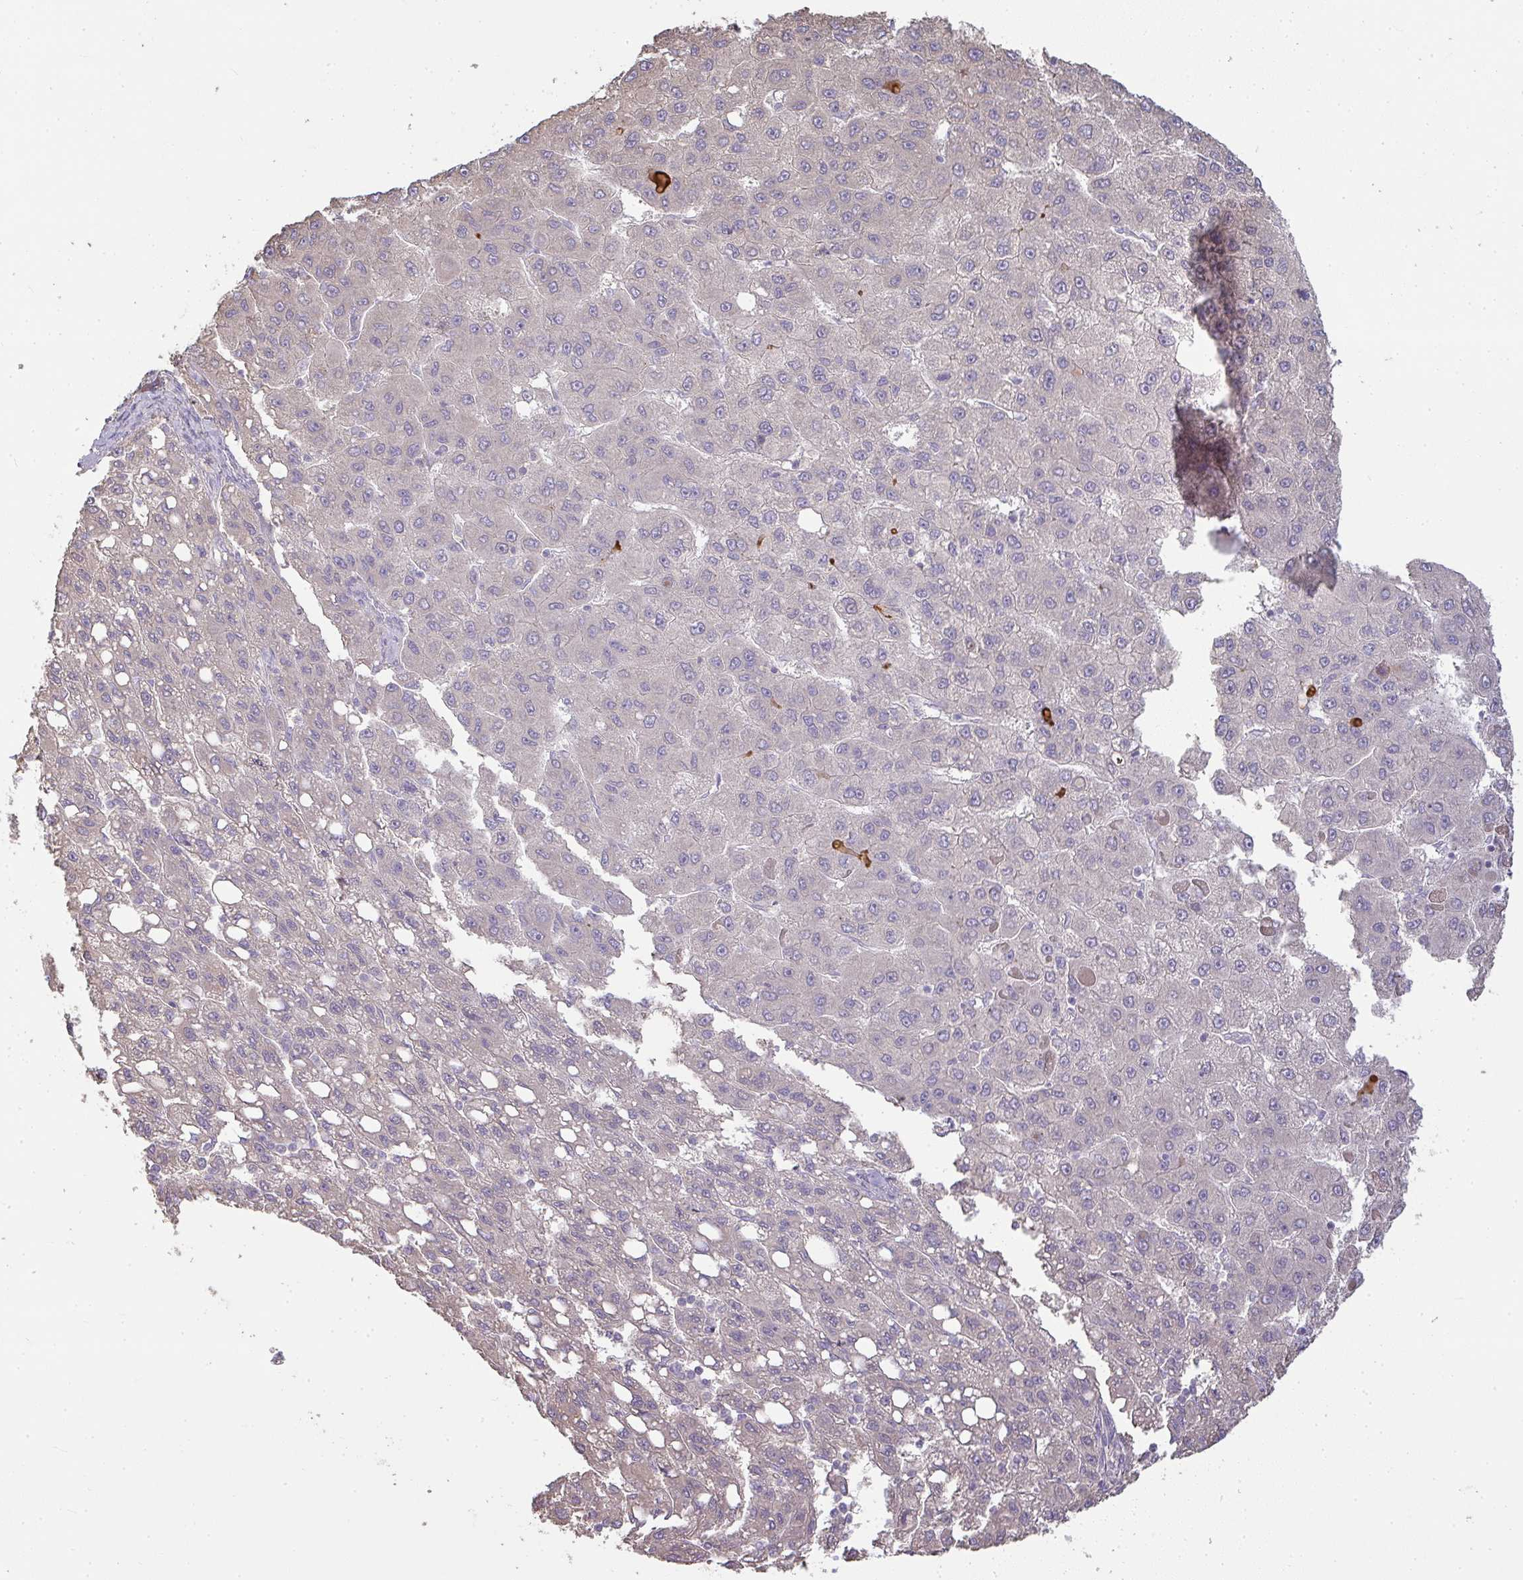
{"staining": {"intensity": "negative", "quantity": "none", "location": "none"}, "tissue": "liver cancer", "cell_type": "Tumor cells", "image_type": "cancer", "snomed": [{"axis": "morphology", "description": "Carcinoma, Hepatocellular, NOS"}, {"axis": "topography", "description": "Liver"}], "caption": "Tumor cells show no significant positivity in liver hepatocellular carcinoma.", "gene": "BRINP3", "patient": {"sex": "female", "age": 82}}